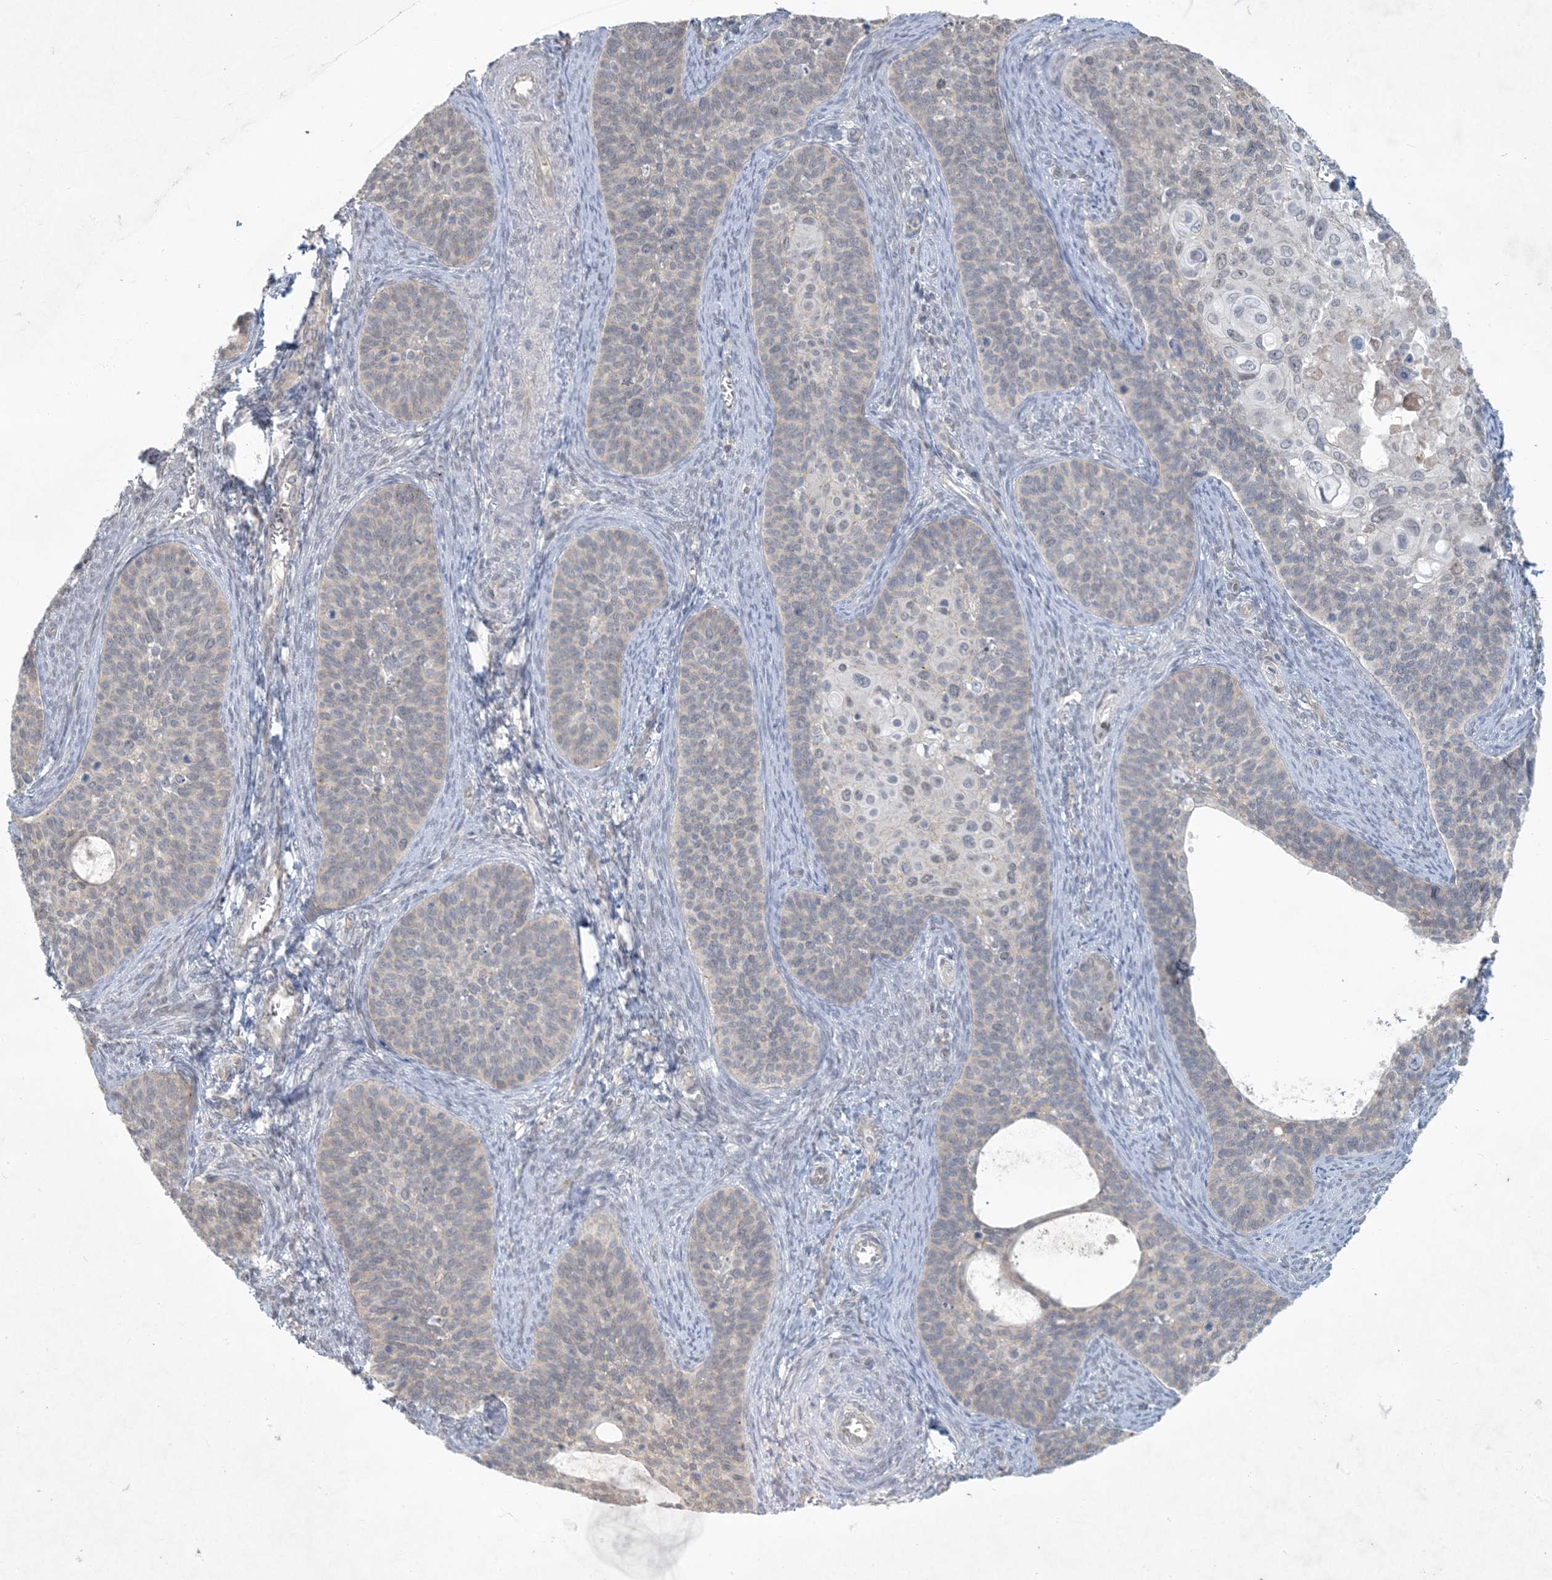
{"staining": {"intensity": "negative", "quantity": "none", "location": "none"}, "tissue": "cervical cancer", "cell_type": "Tumor cells", "image_type": "cancer", "snomed": [{"axis": "morphology", "description": "Squamous cell carcinoma, NOS"}, {"axis": "topography", "description": "Cervix"}], "caption": "The micrograph reveals no staining of tumor cells in cervical cancer (squamous cell carcinoma).", "gene": "BCORL1", "patient": {"sex": "female", "age": 33}}